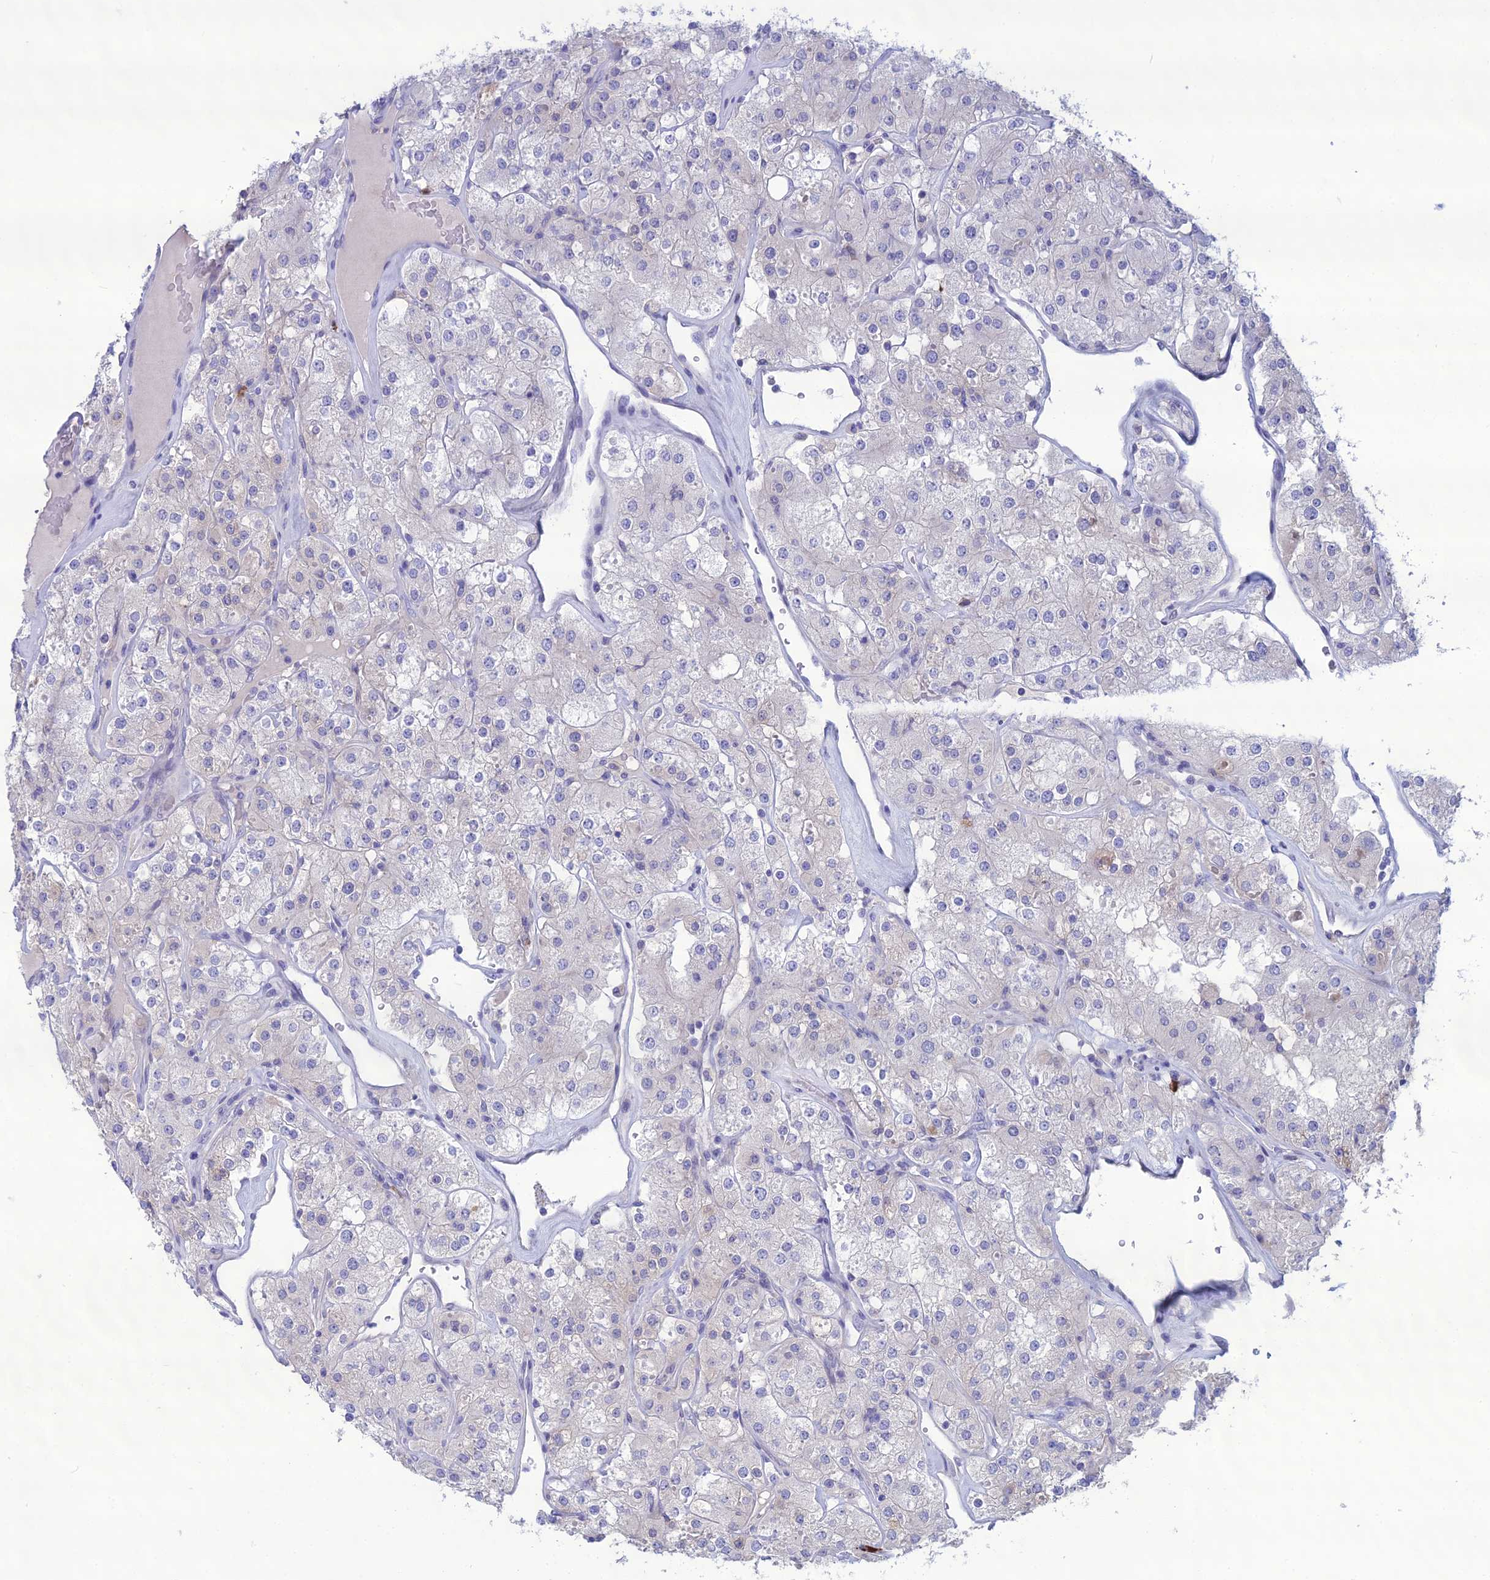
{"staining": {"intensity": "negative", "quantity": "none", "location": "none"}, "tissue": "renal cancer", "cell_type": "Tumor cells", "image_type": "cancer", "snomed": [{"axis": "morphology", "description": "Adenocarcinoma, NOS"}, {"axis": "topography", "description": "Kidney"}], "caption": "Protein analysis of renal adenocarcinoma displays no significant expression in tumor cells. (DAB immunohistochemistry (IHC) visualized using brightfield microscopy, high magnification).", "gene": "CRB2", "patient": {"sex": "male", "age": 77}}